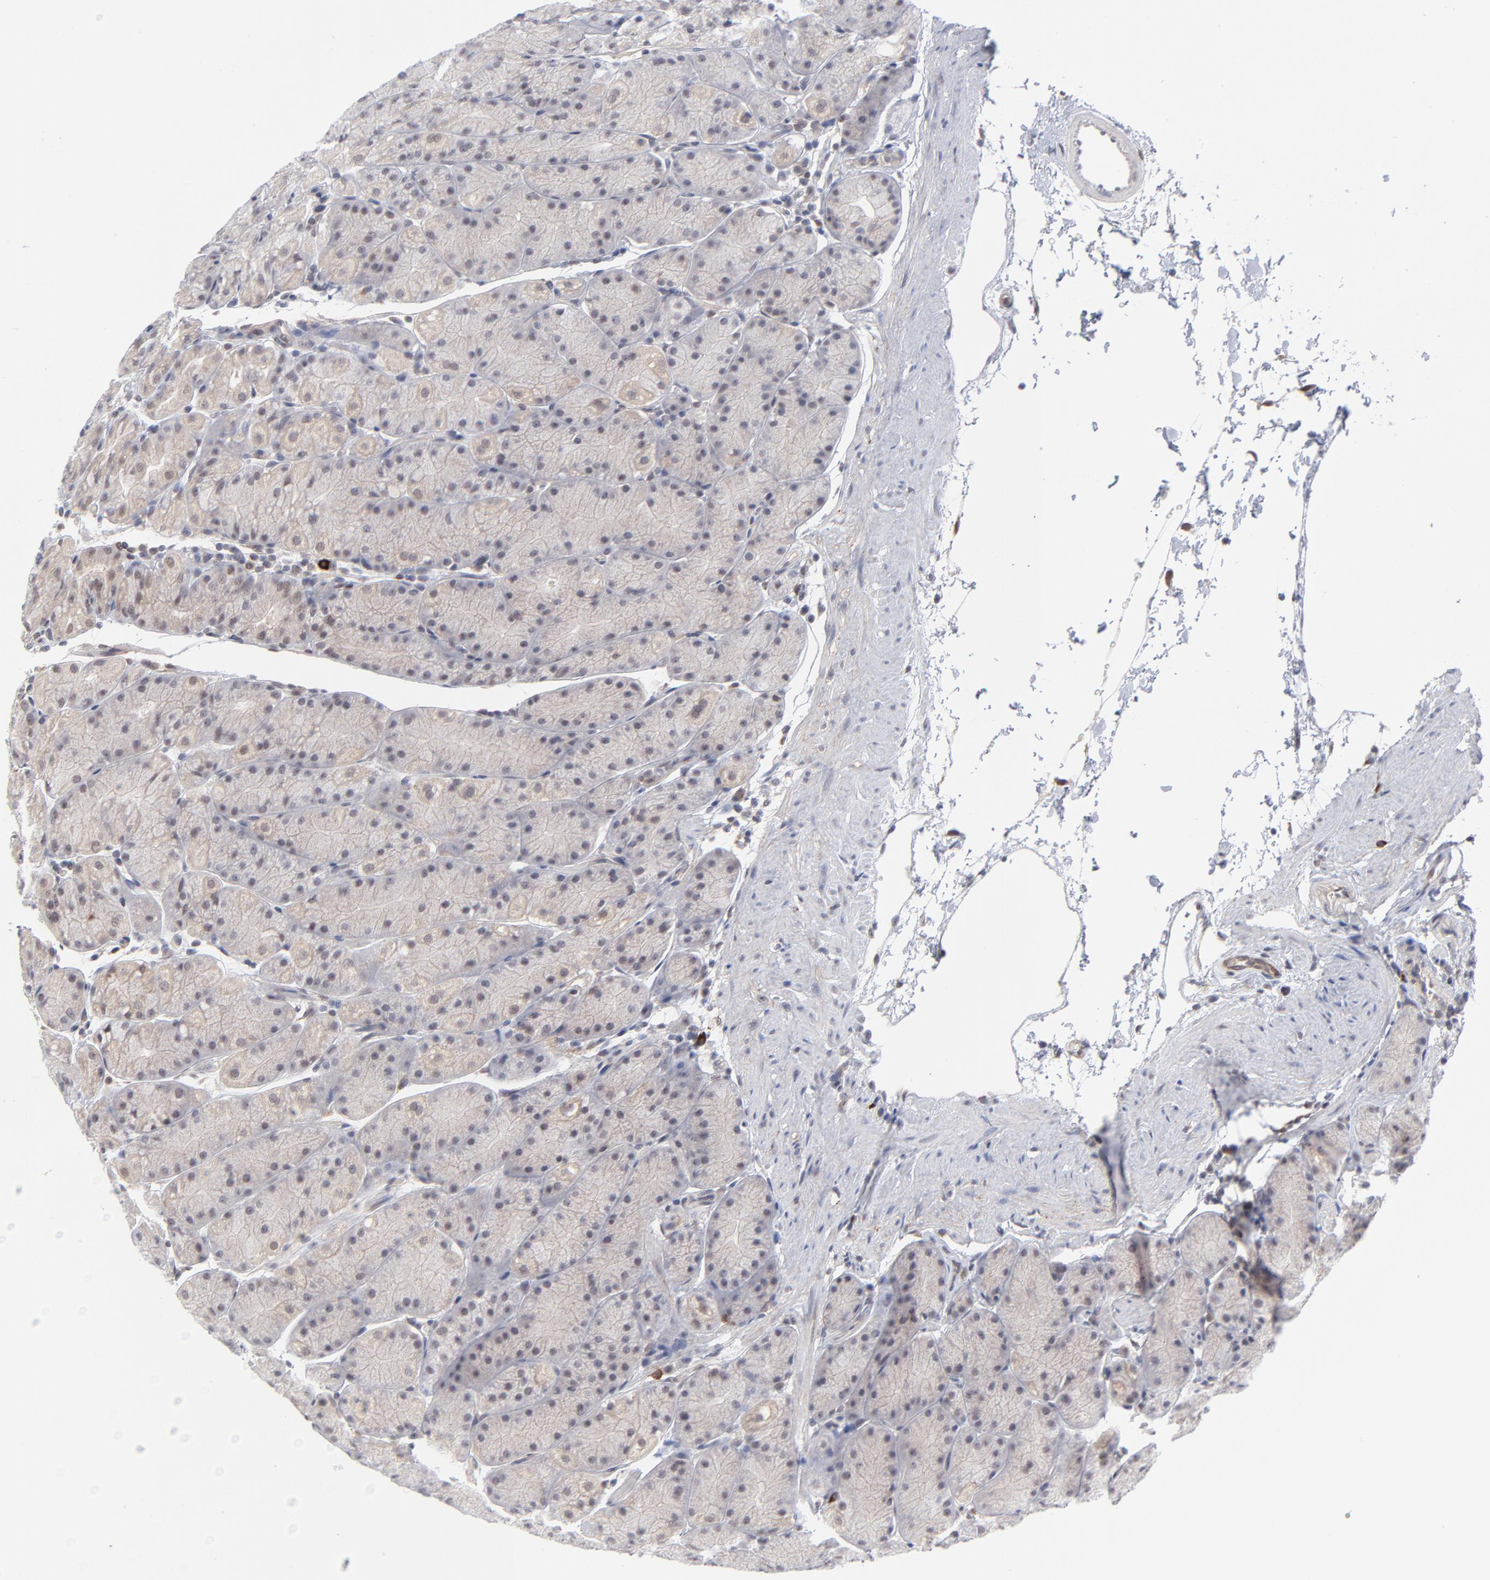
{"staining": {"intensity": "weak", "quantity": "25%-75%", "location": "cytoplasmic/membranous"}, "tissue": "stomach", "cell_type": "Glandular cells", "image_type": "normal", "snomed": [{"axis": "morphology", "description": "Normal tissue, NOS"}, {"axis": "topography", "description": "Stomach, upper"}, {"axis": "topography", "description": "Stomach"}], "caption": "Normal stomach shows weak cytoplasmic/membranous staining in approximately 25%-75% of glandular cells.", "gene": "NBN", "patient": {"sex": "male", "age": 76}}